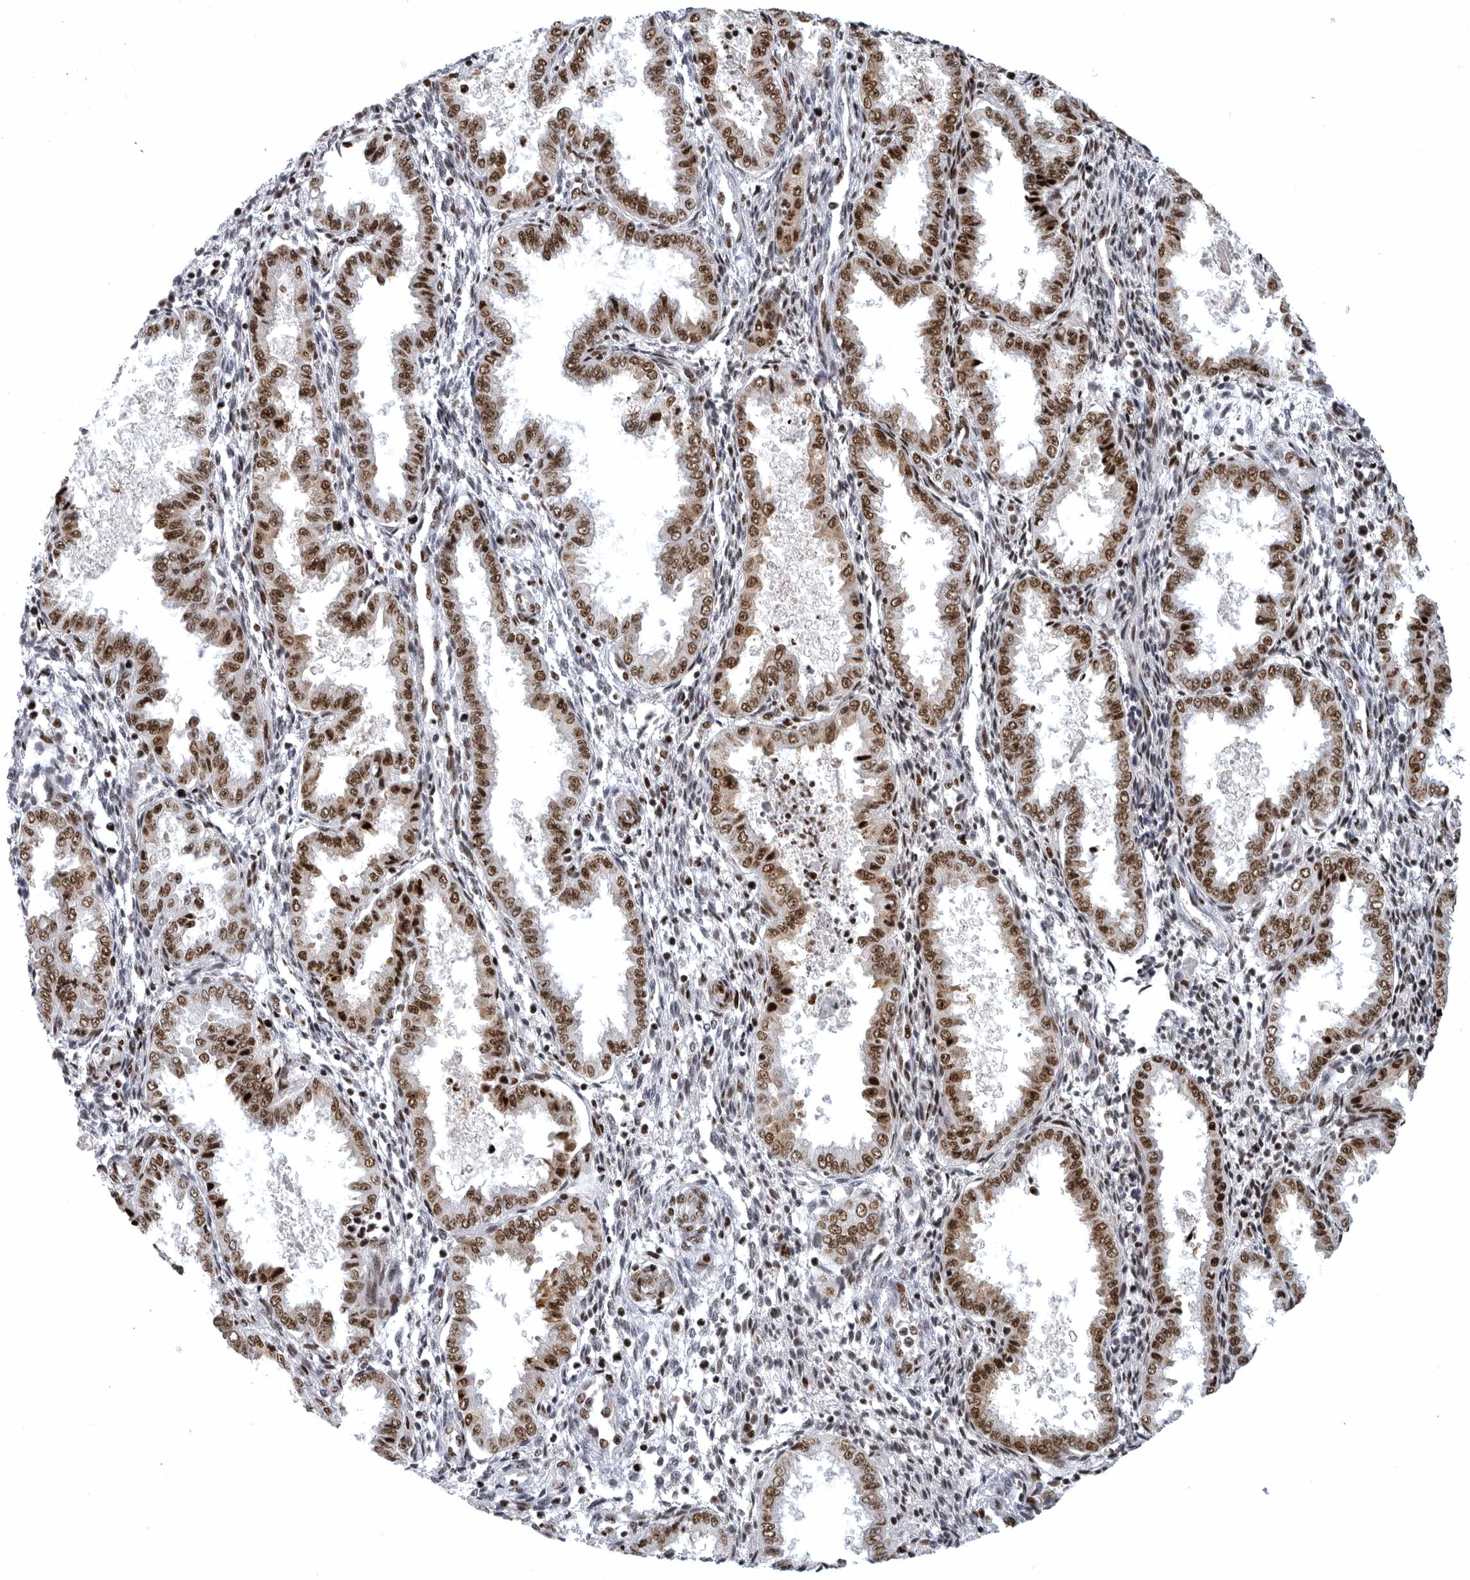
{"staining": {"intensity": "moderate", "quantity": ">75%", "location": "nuclear"}, "tissue": "endometrium", "cell_type": "Cells in endometrial stroma", "image_type": "normal", "snomed": [{"axis": "morphology", "description": "Normal tissue, NOS"}, {"axis": "topography", "description": "Endometrium"}], "caption": "IHC (DAB) staining of benign endometrium displays moderate nuclear protein staining in approximately >75% of cells in endometrial stroma.", "gene": "BCLAF1", "patient": {"sex": "female", "age": 33}}